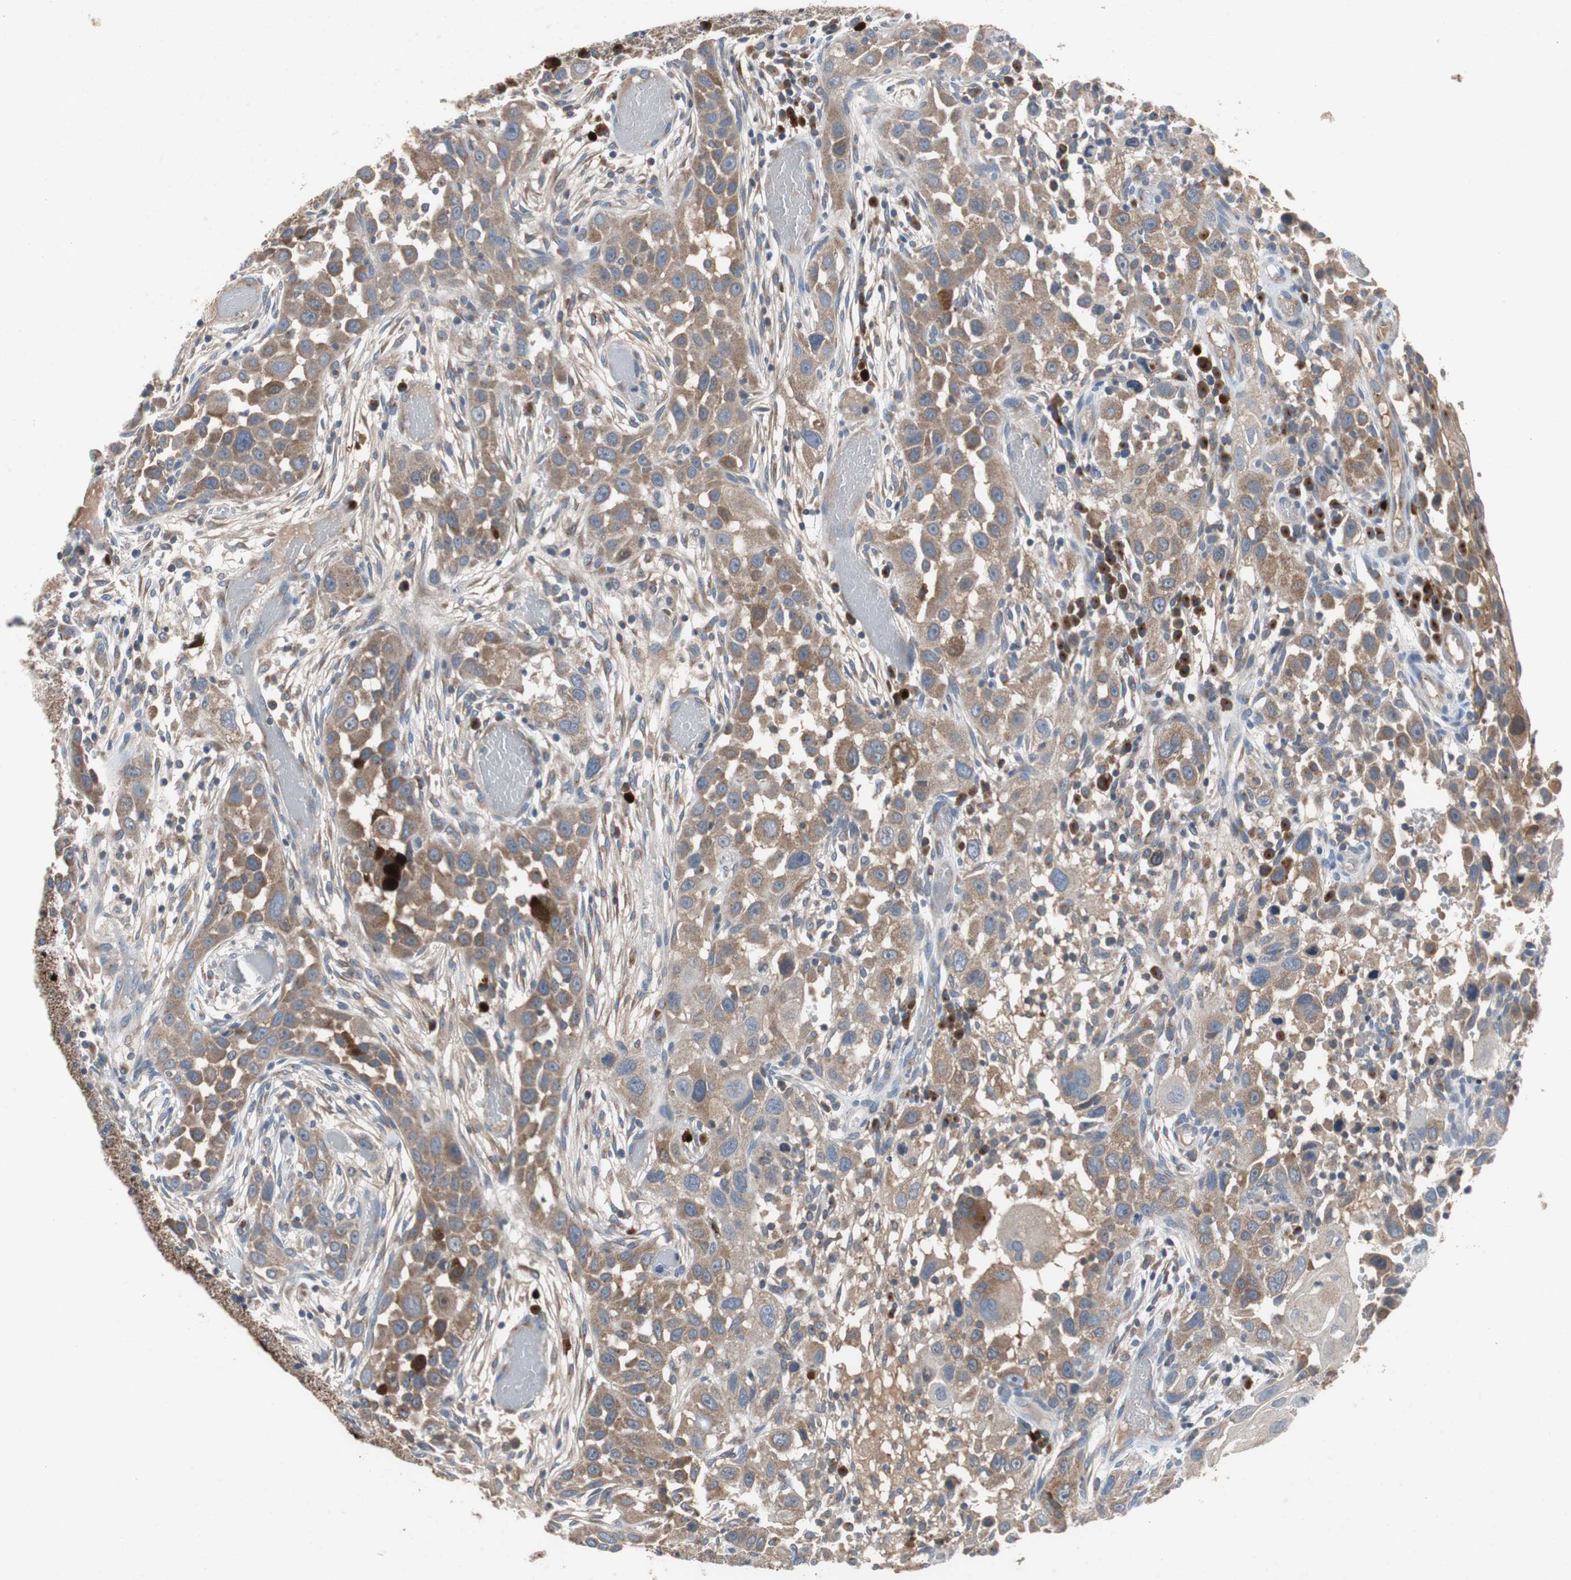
{"staining": {"intensity": "moderate", "quantity": ">75%", "location": "cytoplasmic/membranous"}, "tissue": "head and neck cancer", "cell_type": "Tumor cells", "image_type": "cancer", "snomed": [{"axis": "morphology", "description": "Carcinoma, NOS"}, {"axis": "topography", "description": "Head-Neck"}], "caption": "DAB immunohistochemical staining of human carcinoma (head and neck) displays moderate cytoplasmic/membranous protein positivity in approximately >75% of tumor cells. (brown staining indicates protein expression, while blue staining denotes nuclei).", "gene": "CALB2", "patient": {"sex": "male", "age": 87}}